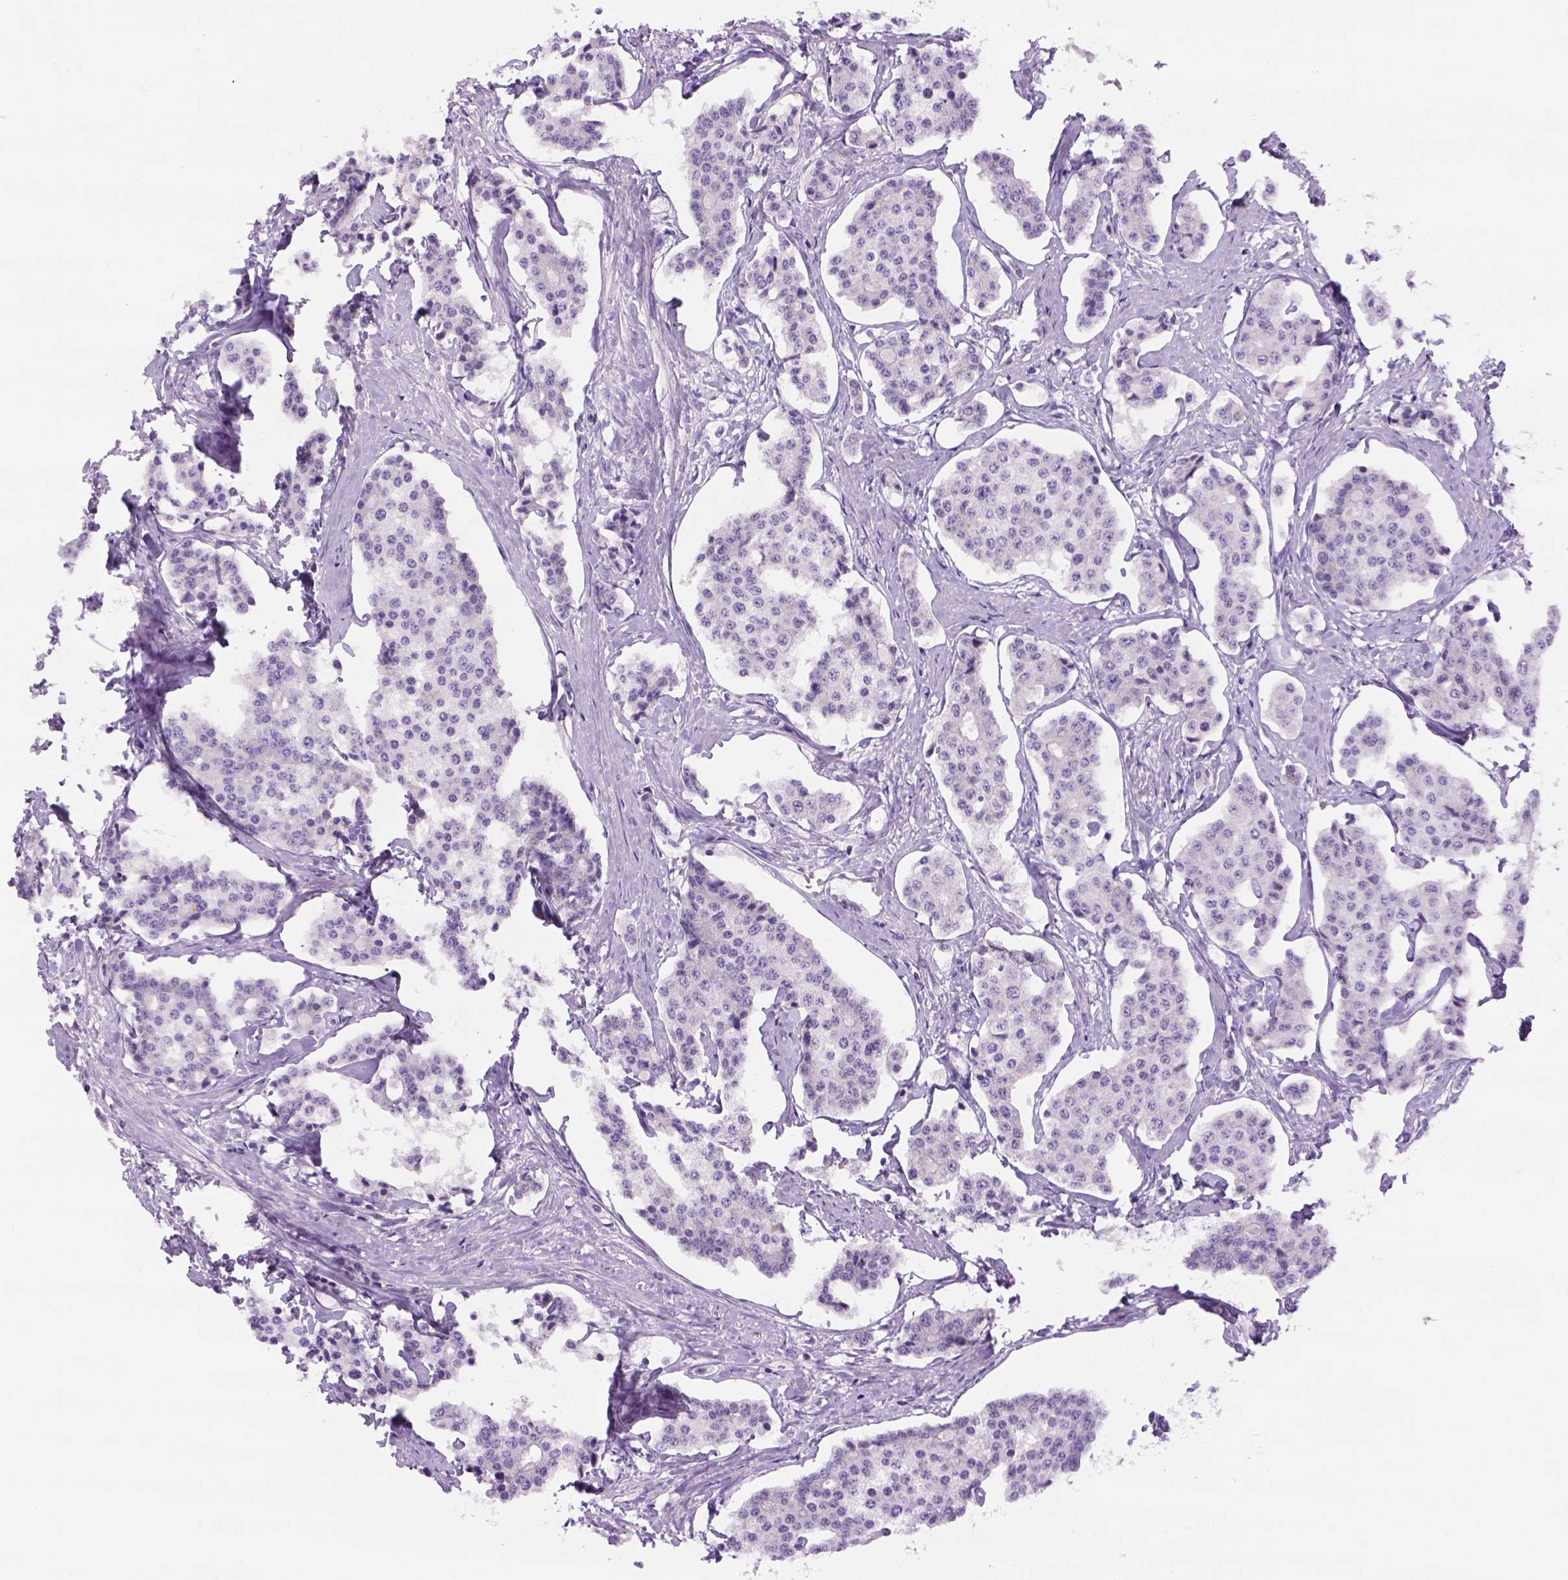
{"staining": {"intensity": "negative", "quantity": "none", "location": "none"}, "tissue": "carcinoid", "cell_type": "Tumor cells", "image_type": "cancer", "snomed": [{"axis": "morphology", "description": "Carcinoid, malignant, NOS"}, {"axis": "topography", "description": "Small intestine"}], "caption": "Protein analysis of carcinoid (malignant) shows no significant expression in tumor cells.", "gene": "DNAH11", "patient": {"sex": "female", "age": 65}}